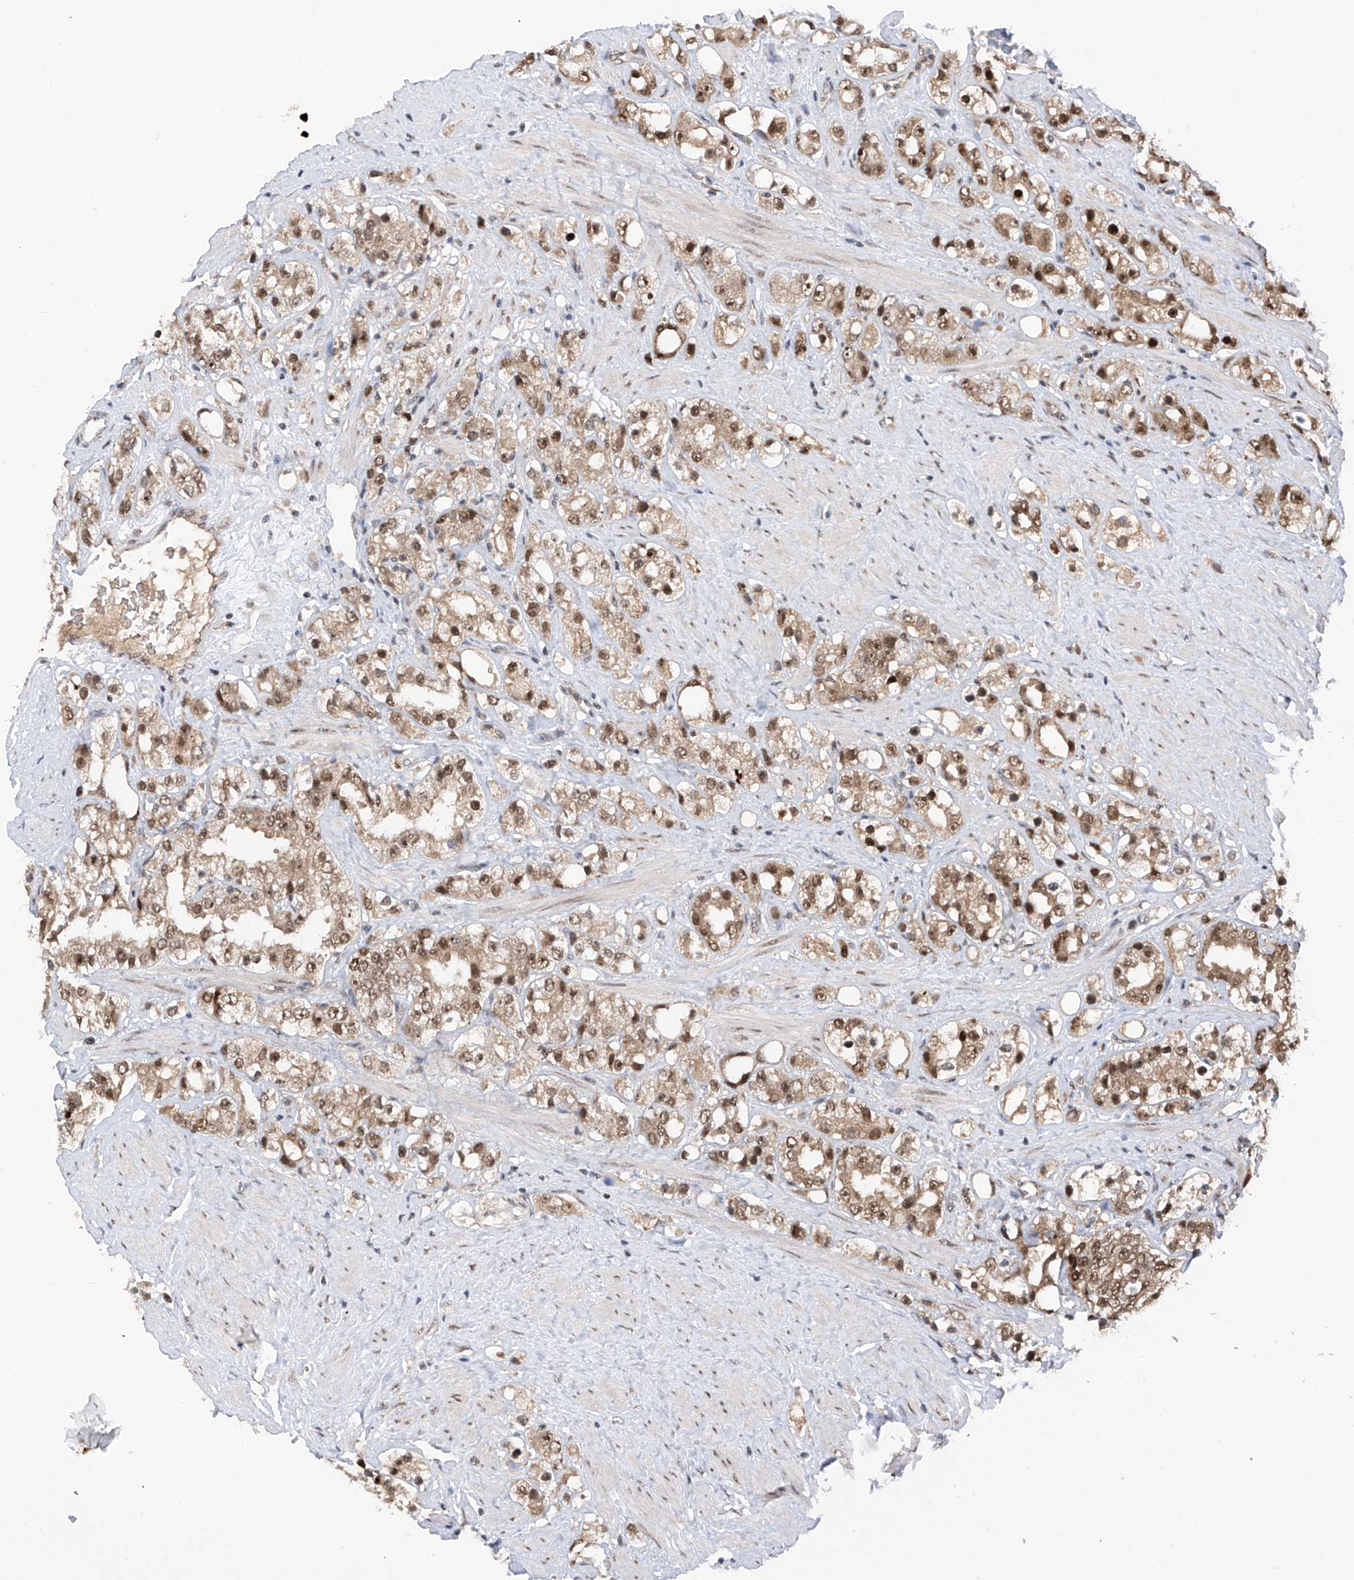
{"staining": {"intensity": "moderate", "quantity": ">75%", "location": "cytoplasmic/membranous,nuclear"}, "tissue": "prostate cancer", "cell_type": "Tumor cells", "image_type": "cancer", "snomed": [{"axis": "morphology", "description": "Adenocarcinoma, NOS"}, {"axis": "topography", "description": "Prostate"}], "caption": "A high-resolution photomicrograph shows IHC staining of prostate cancer (adenocarcinoma), which reveals moderate cytoplasmic/membranous and nuclear positivity in approximately >75% of tumor cells.", "gene": "RPAIN", "patient": {"sex": "male", "age": 79}}